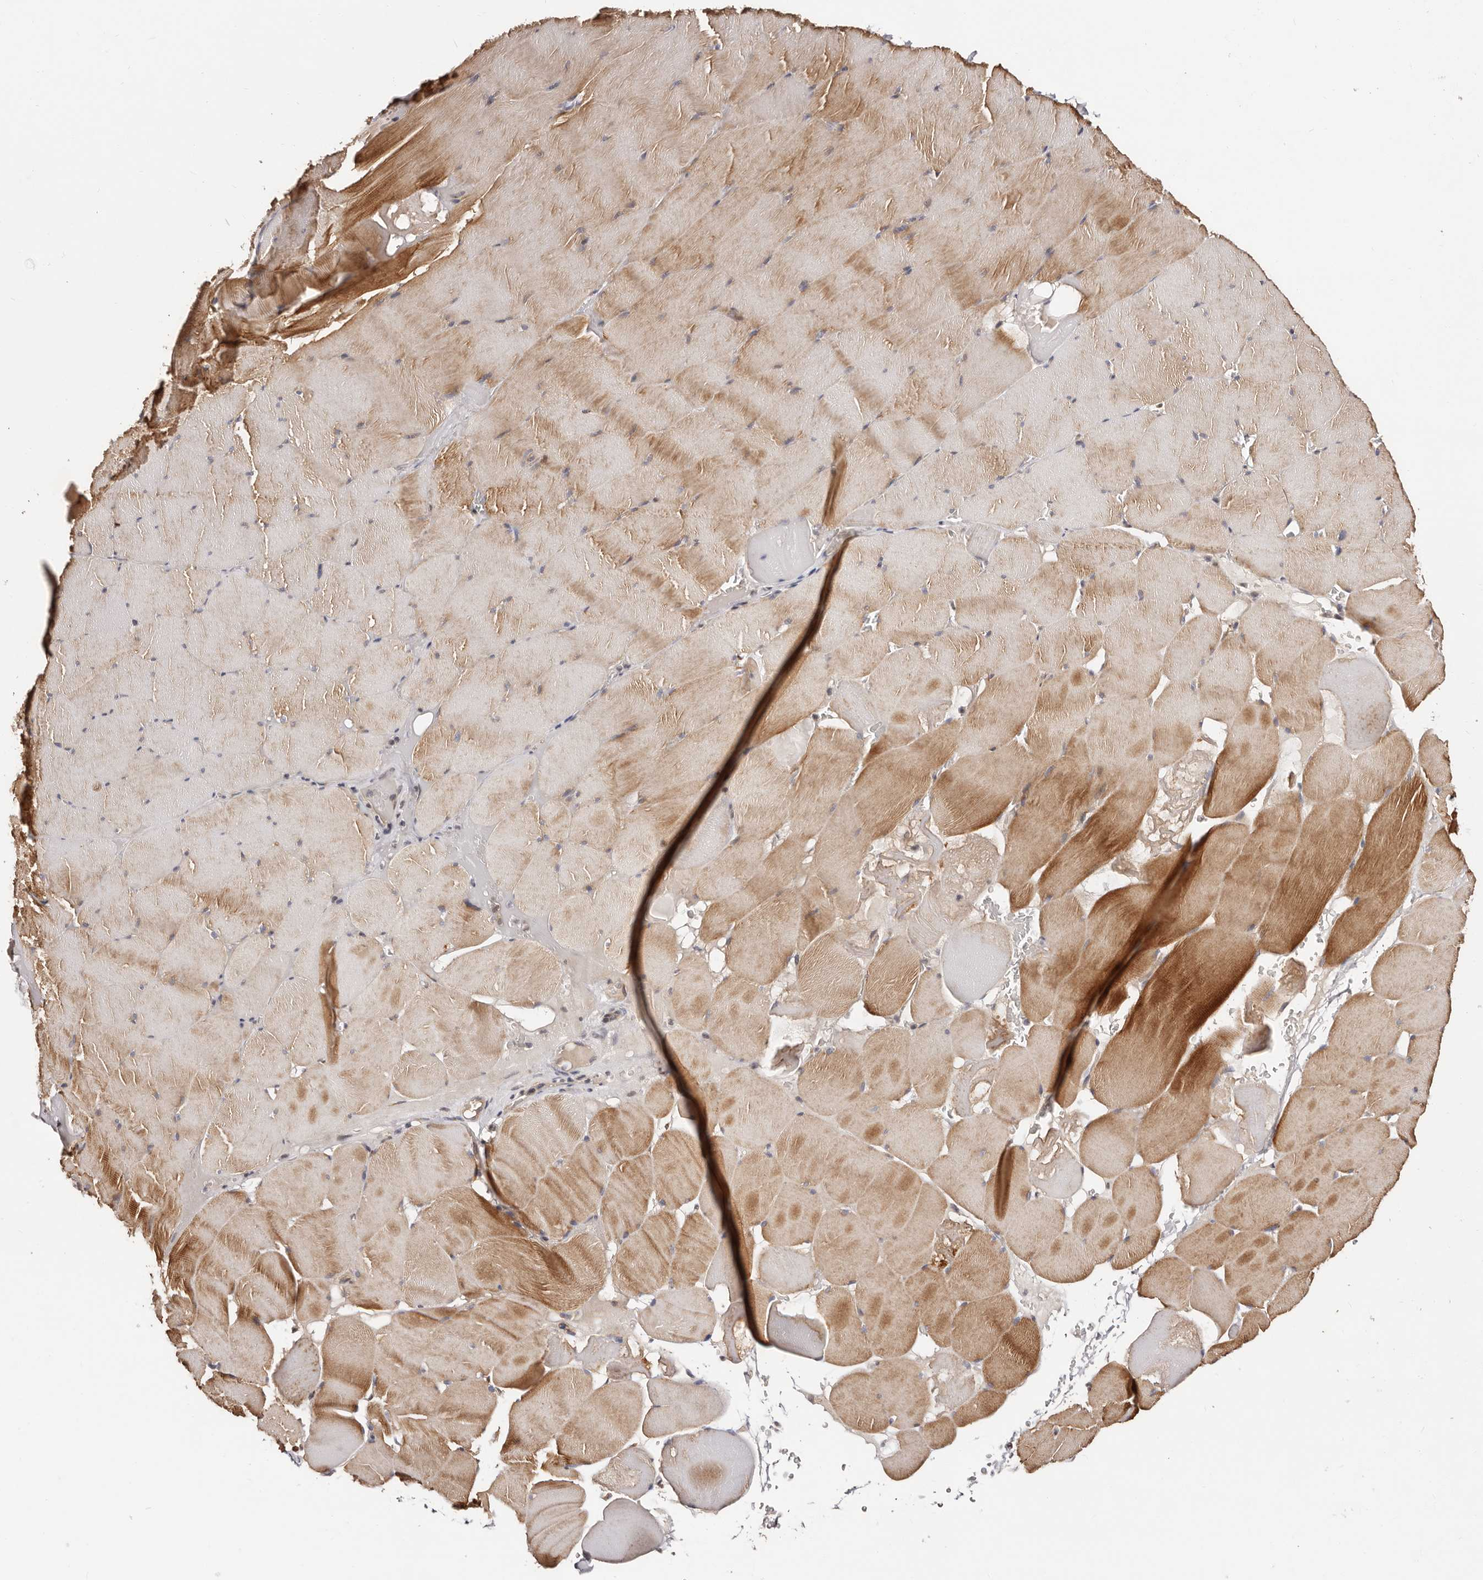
{"staining": {"intensity": "strong", "quantity": "25%-75%", "location": "cytoplasmic/membranous"}, "tissue": "skeletal muscle", "cell_type": "Myocytes", "image_type": "normal", "snomed": [{"axis": "morphology", "description": "Normal tissue, NOS"}, {"axis": "topography", "description": "Skeletal muscle"}], "caption": "Human skeletal muscle stained with a brown dye demonstrates strong cytoplasmic/membranous positive positivity in about 25%-75% of myocytes.", "gene": "DACT2", "patient": {"sex": "male", "age": 62}}